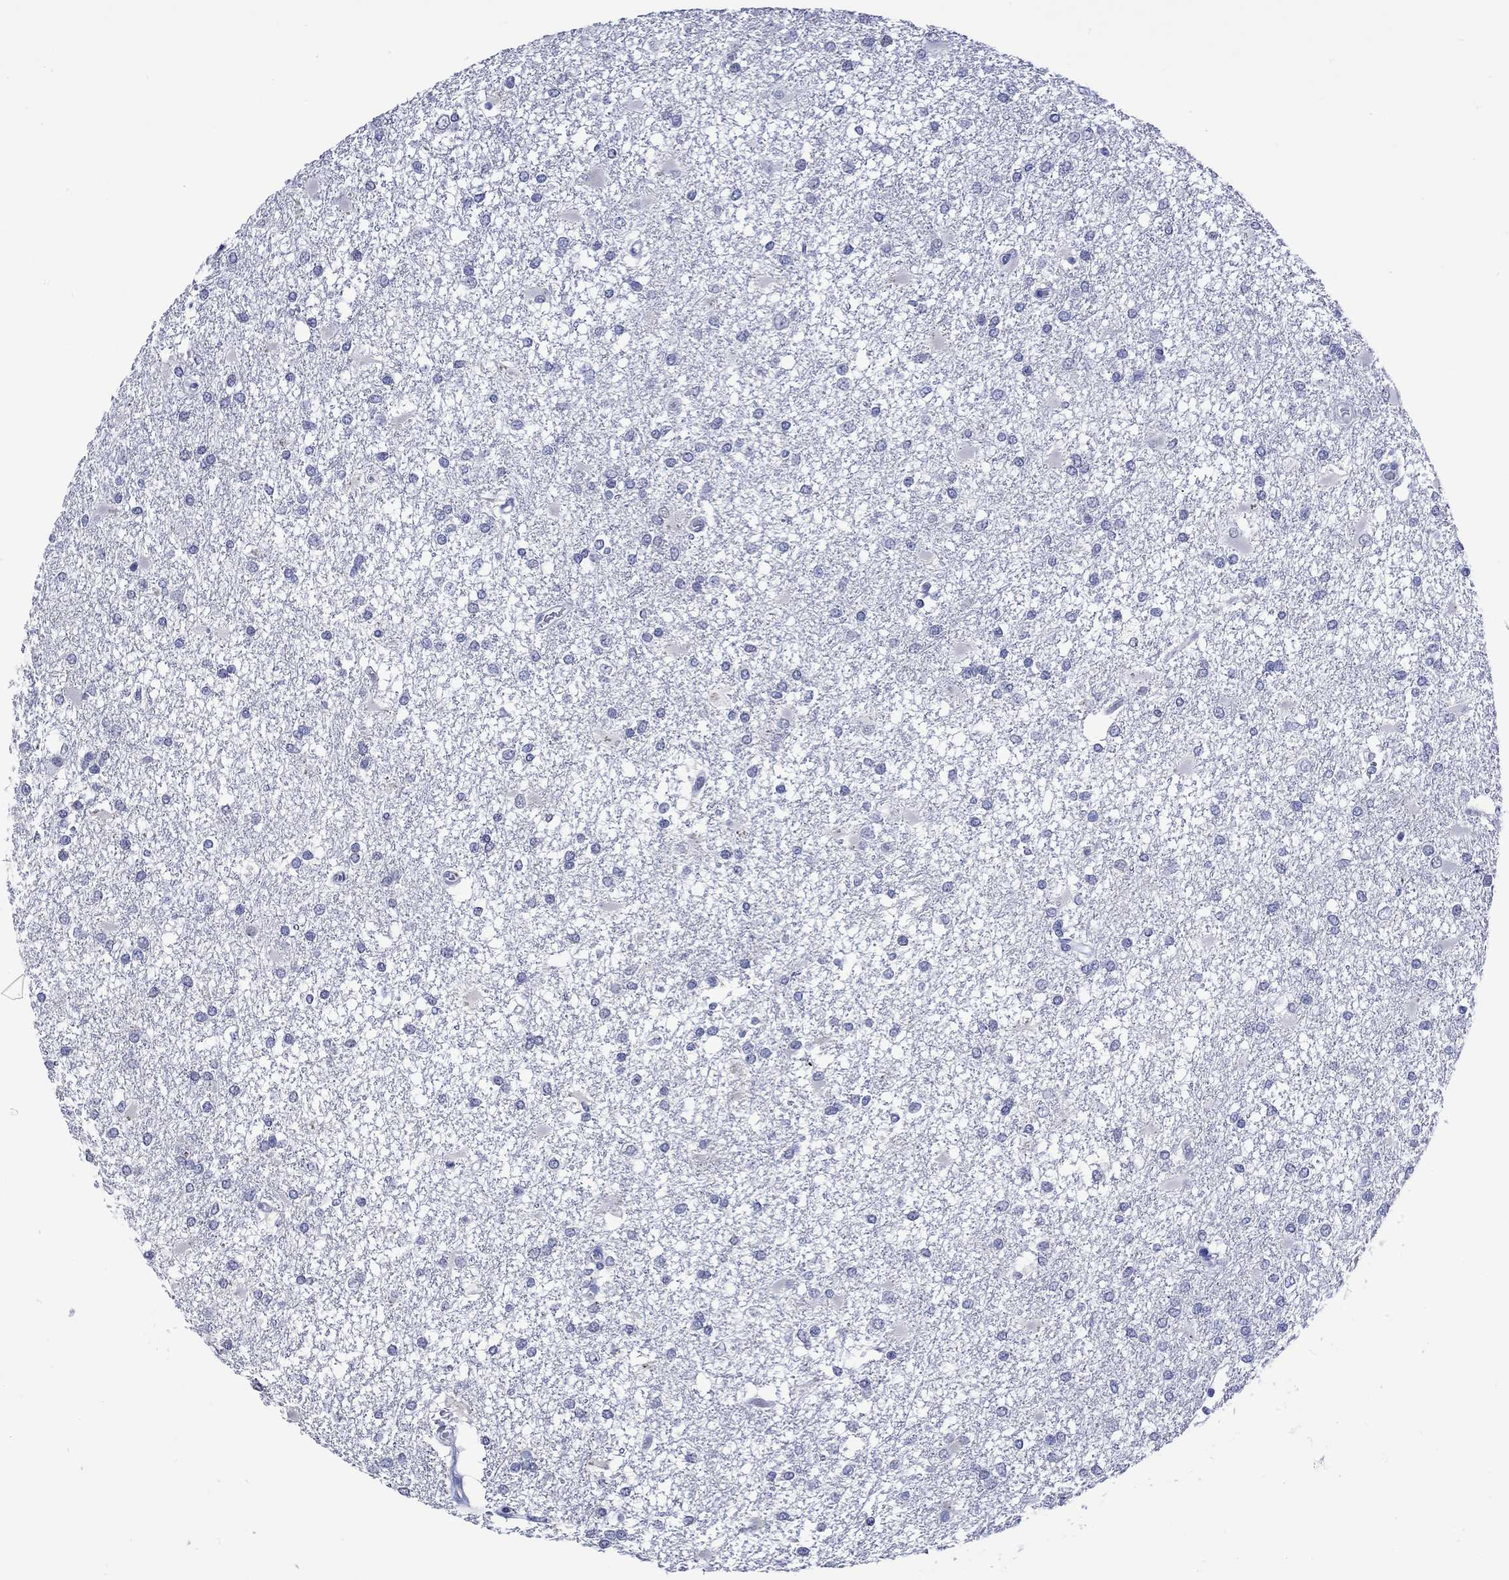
{"staining": {"intensity": "negative", "quantity": "none", "location": "none"}, "tissue": "glioma", "cell_type": "Tumor cells", "image_type": "cancer", "snomed": [{"axis": "morphology", "description": "Glioma, malignant, High grade"}, {"axis": "topography", "description": "Cerebral cortex"}], "caption": "High power microscopy image of an immunohistochemistry histopathology image of glioma, revealing no significant expression in tumor cells.", "gene": "KLHL35", "patient": {"sex": "male", "age": 79}}